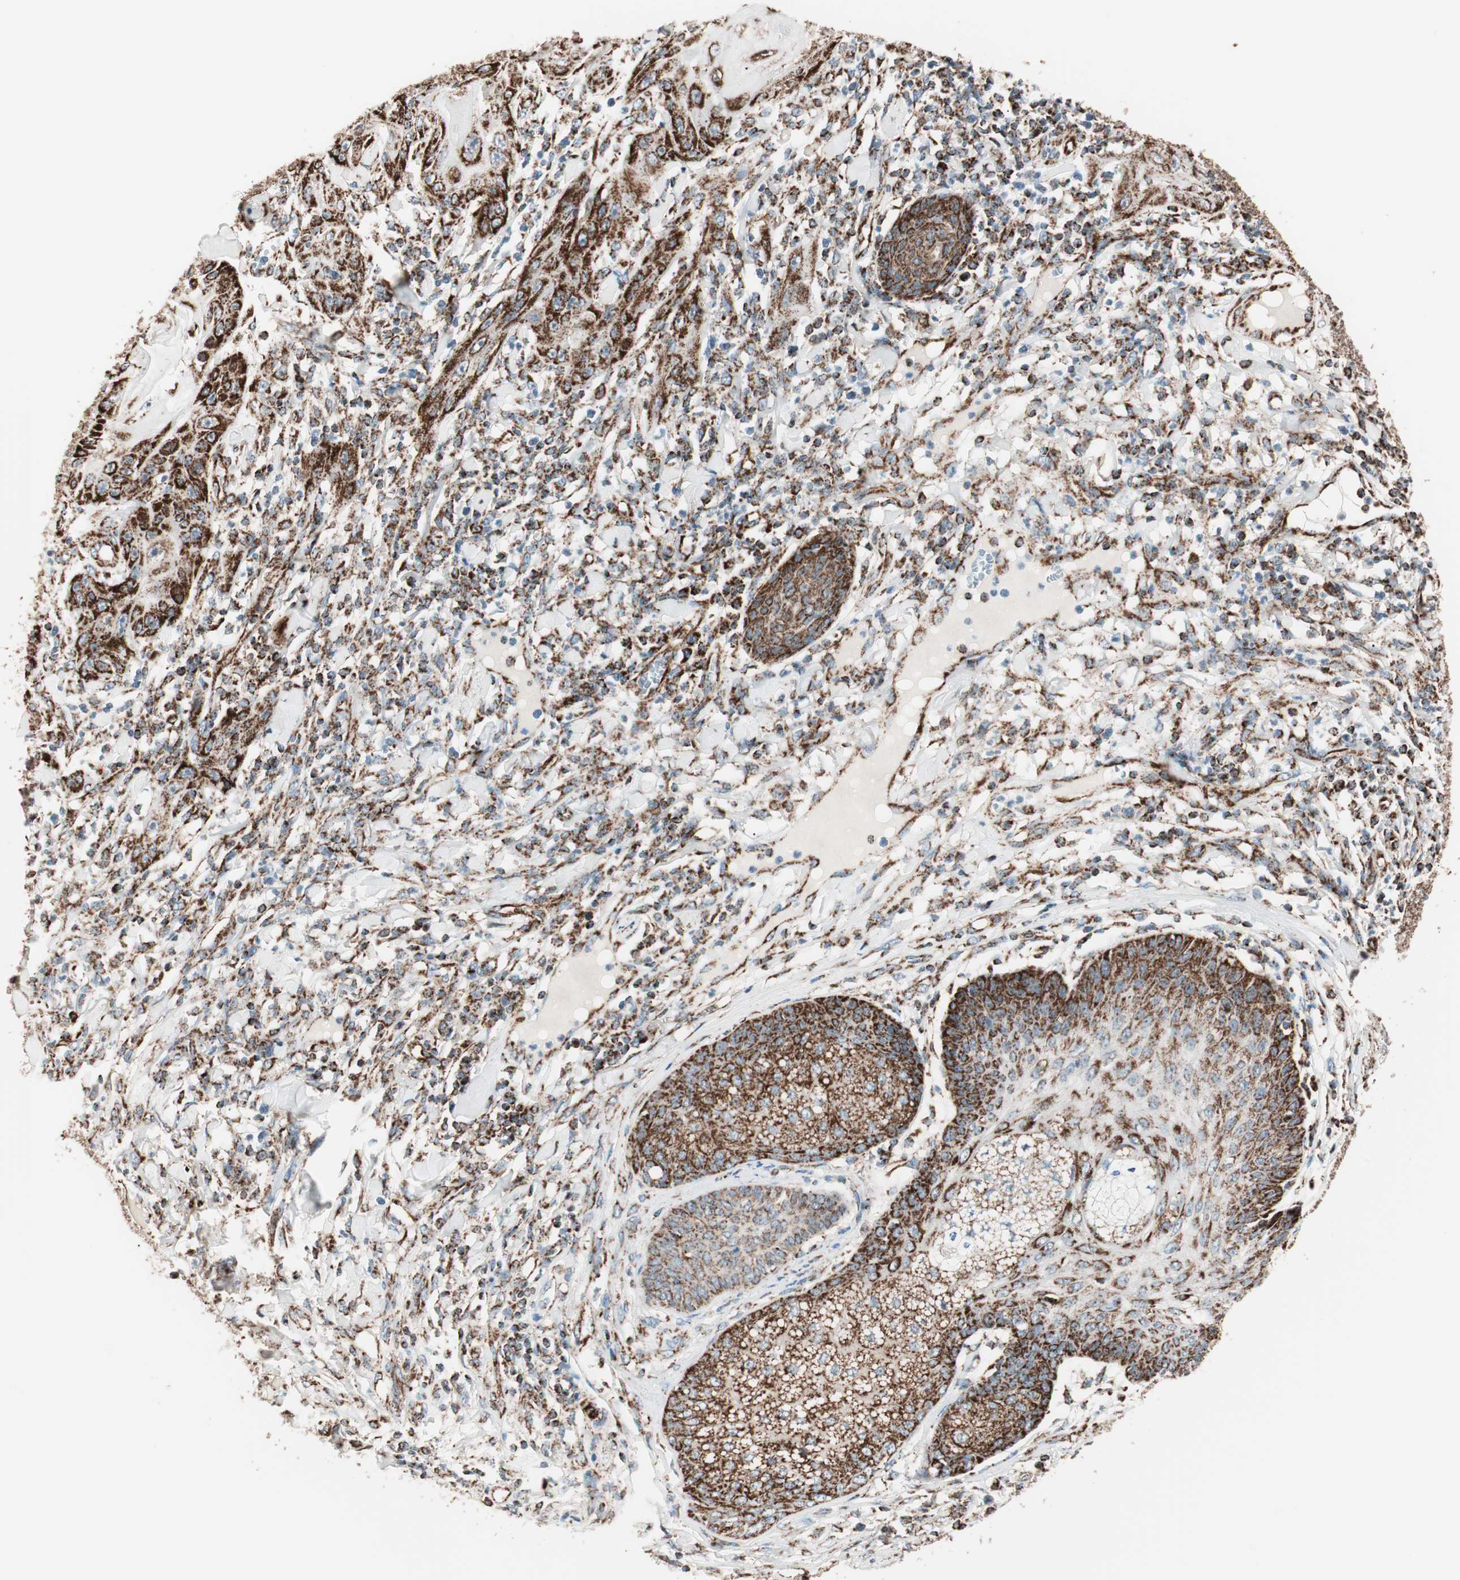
{"staining": {"intensity": "strong", "quantity": ">75%", "location": "cytoplasmic/membranous"}, "tissue": "skin cancer", "cell_type": "Tumor cells", "image_type": "cancer", "snomed": [{"axis": "morphology", "description": "Squamous cell carcinoma, NOS"}, {"axis": "topography", "description": "Skin"}], "caption": "Immunohistochemical staining of skin cancer reveals high levels of strong cytoplasmic/membranous staining in approximately >75% of tumor cells.", "gene": "TOMM22", "patient": {"sex": "female", "age": 78}}